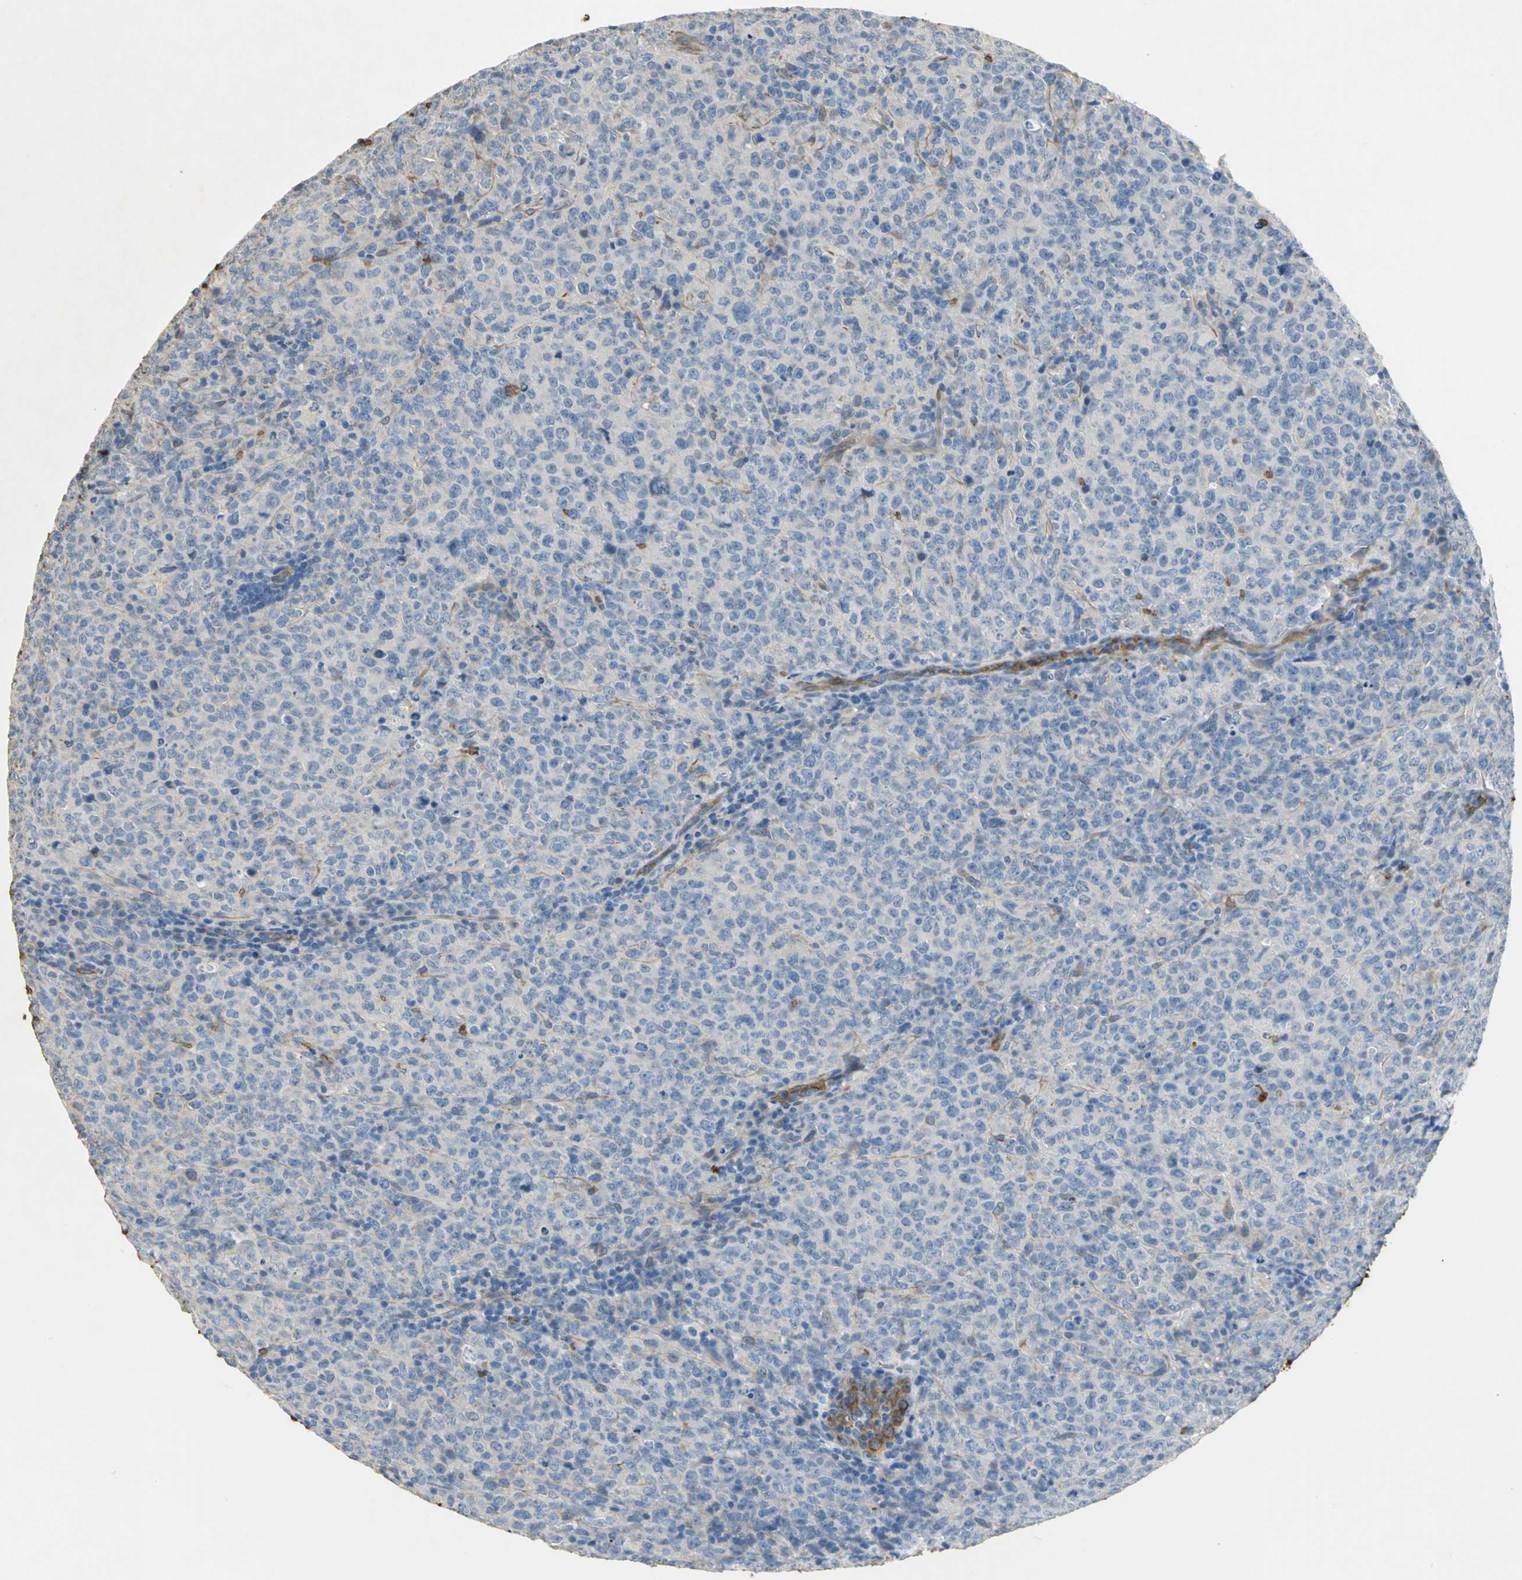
{"staining": {"intensity": "weak", "quantity": "25%-75%", "location": "cytoplasmic/membranous"}, "tissue": "lymphoma", "cell_type": "Tumor cells", "image_type": "cancer", "snomed": [{"axis": "morphology", "description": "Malignant lymphoma, non-Hodgkin's type, High grade"}, {"axis": "topography", "description": "Tonsil"}], "caption": "Human high-grade malignant lymphoma, non-Hodgkin's type stained with a protein marker reveals weak staining in tumor cells.", "gene": "TREM1", "patient": {"sex": "female", "age": 36}}